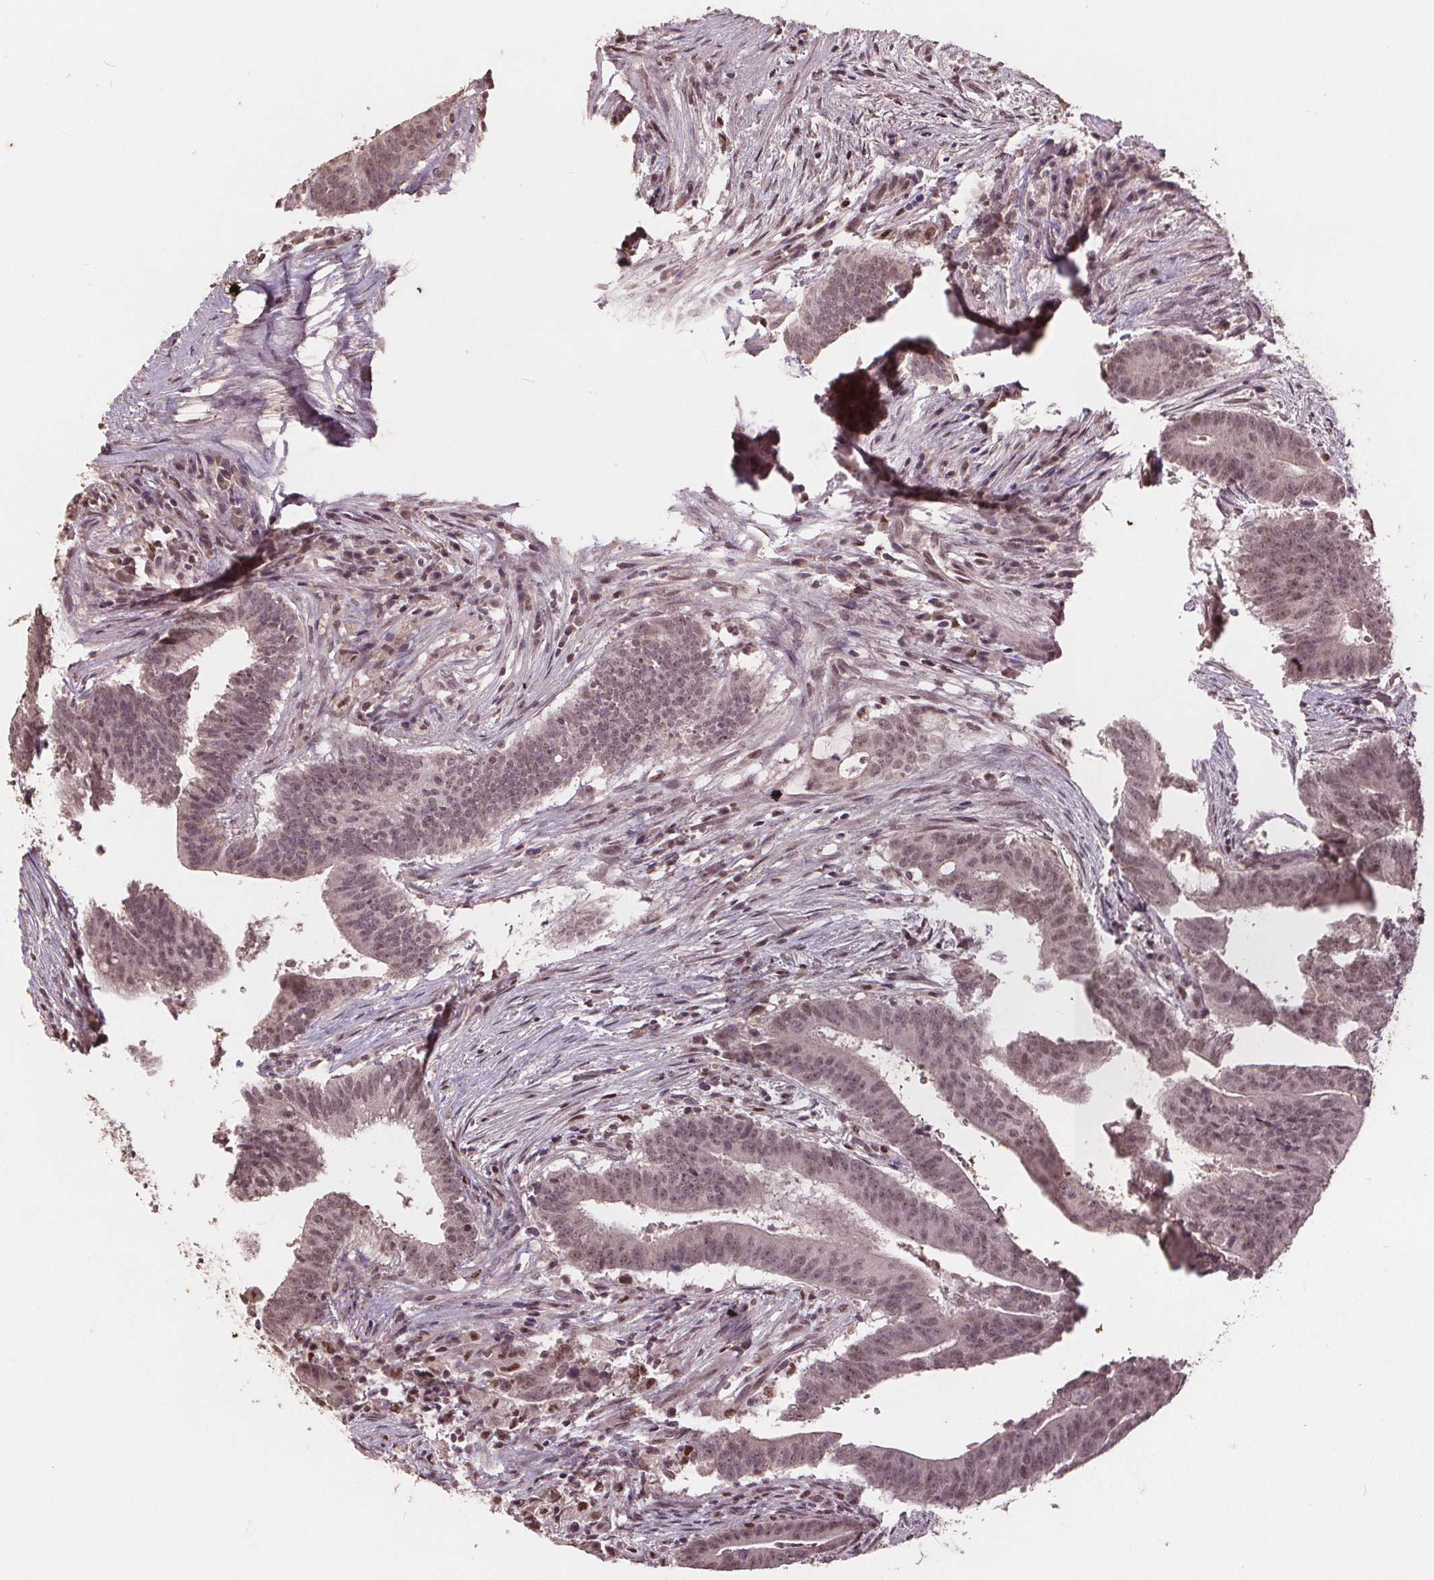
{"staining": {"intensity": "weak", "quantity": ">75%", "location": "nuclear"}, "tissue": "colorectal cancer", "cell_type": "Tumor cells", "image_type": "cancer", "snomed": [{"axis": "morphology", "description": "Adenocarcinoma, NOS"}, {"axis": "topography", "description": "Colon"}], "caption": "A high-resolution image shows immunohistochemistry (IHC) staining of colorectal adenocarcinoma, which demonstrates weak nuclear expression in about >75% of tumor cells.", "gene": "DNMT3B", "patient": {"sex": "female", "age": 43}}